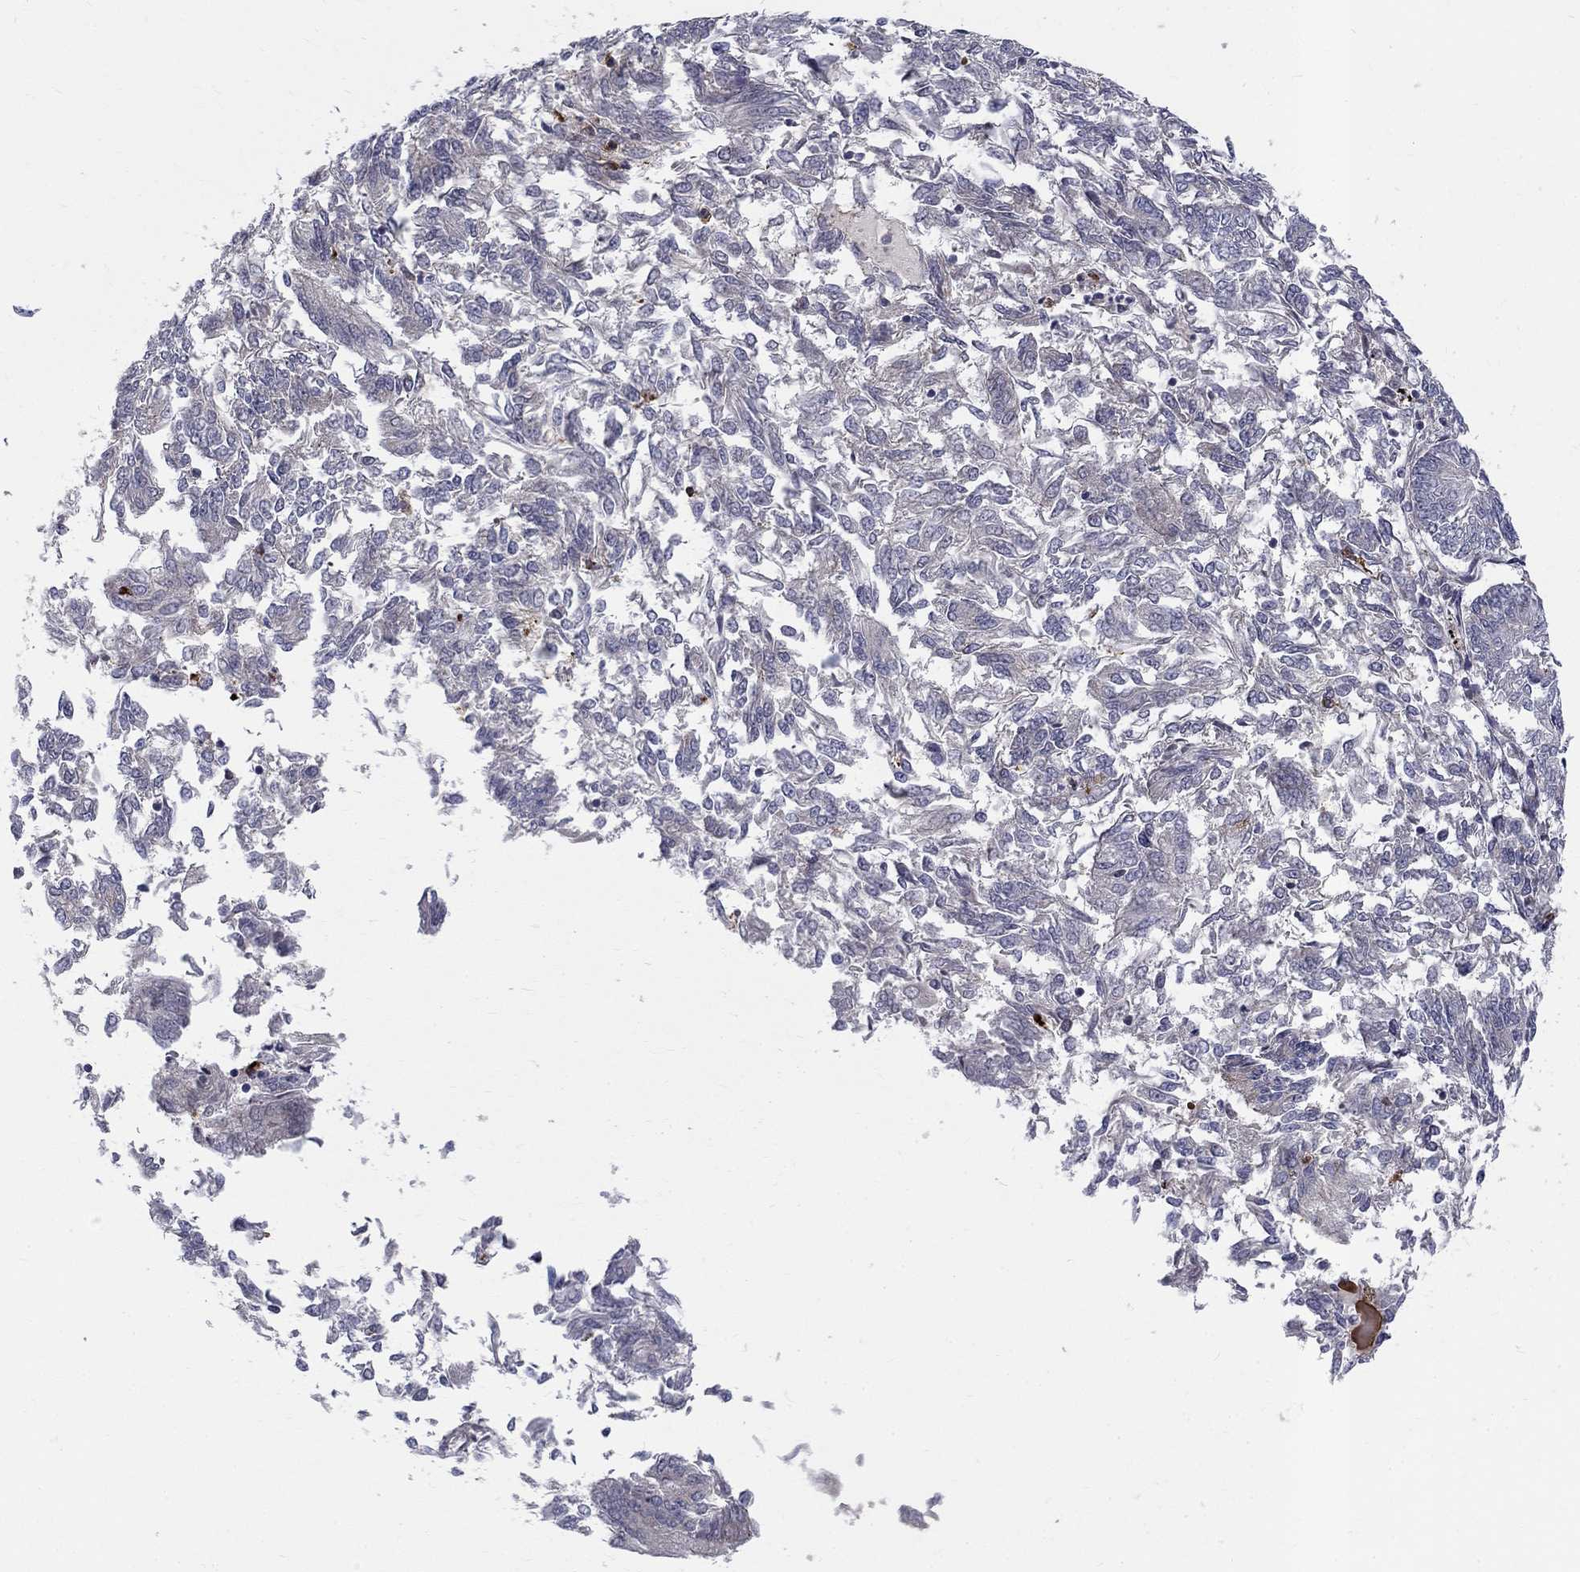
{"staining": {"intensity": "negative", "quantity": "none", "location": "none"}, "tissue": "endometrial cancer", "cell_type": "Tumor cells", "image_type": "cancer", "snomed": [{"axis": "morphology", "description": "Adenocarcinoma, NOS"}, {"axis": "topography", "description": "Endometrium"}], "caption": "Micrograph shows no significant protein positivity in tumor cells of endometrial cancer (adenocarcinoma). (Stains: DAB (3,3'-diaminobenzidine) IHC with hematoxylin counter stain, Microscopy: brightfield microscopy at high magnification).", "gene": "WDR19", "patient": {"sex": "female", "age": 58}}